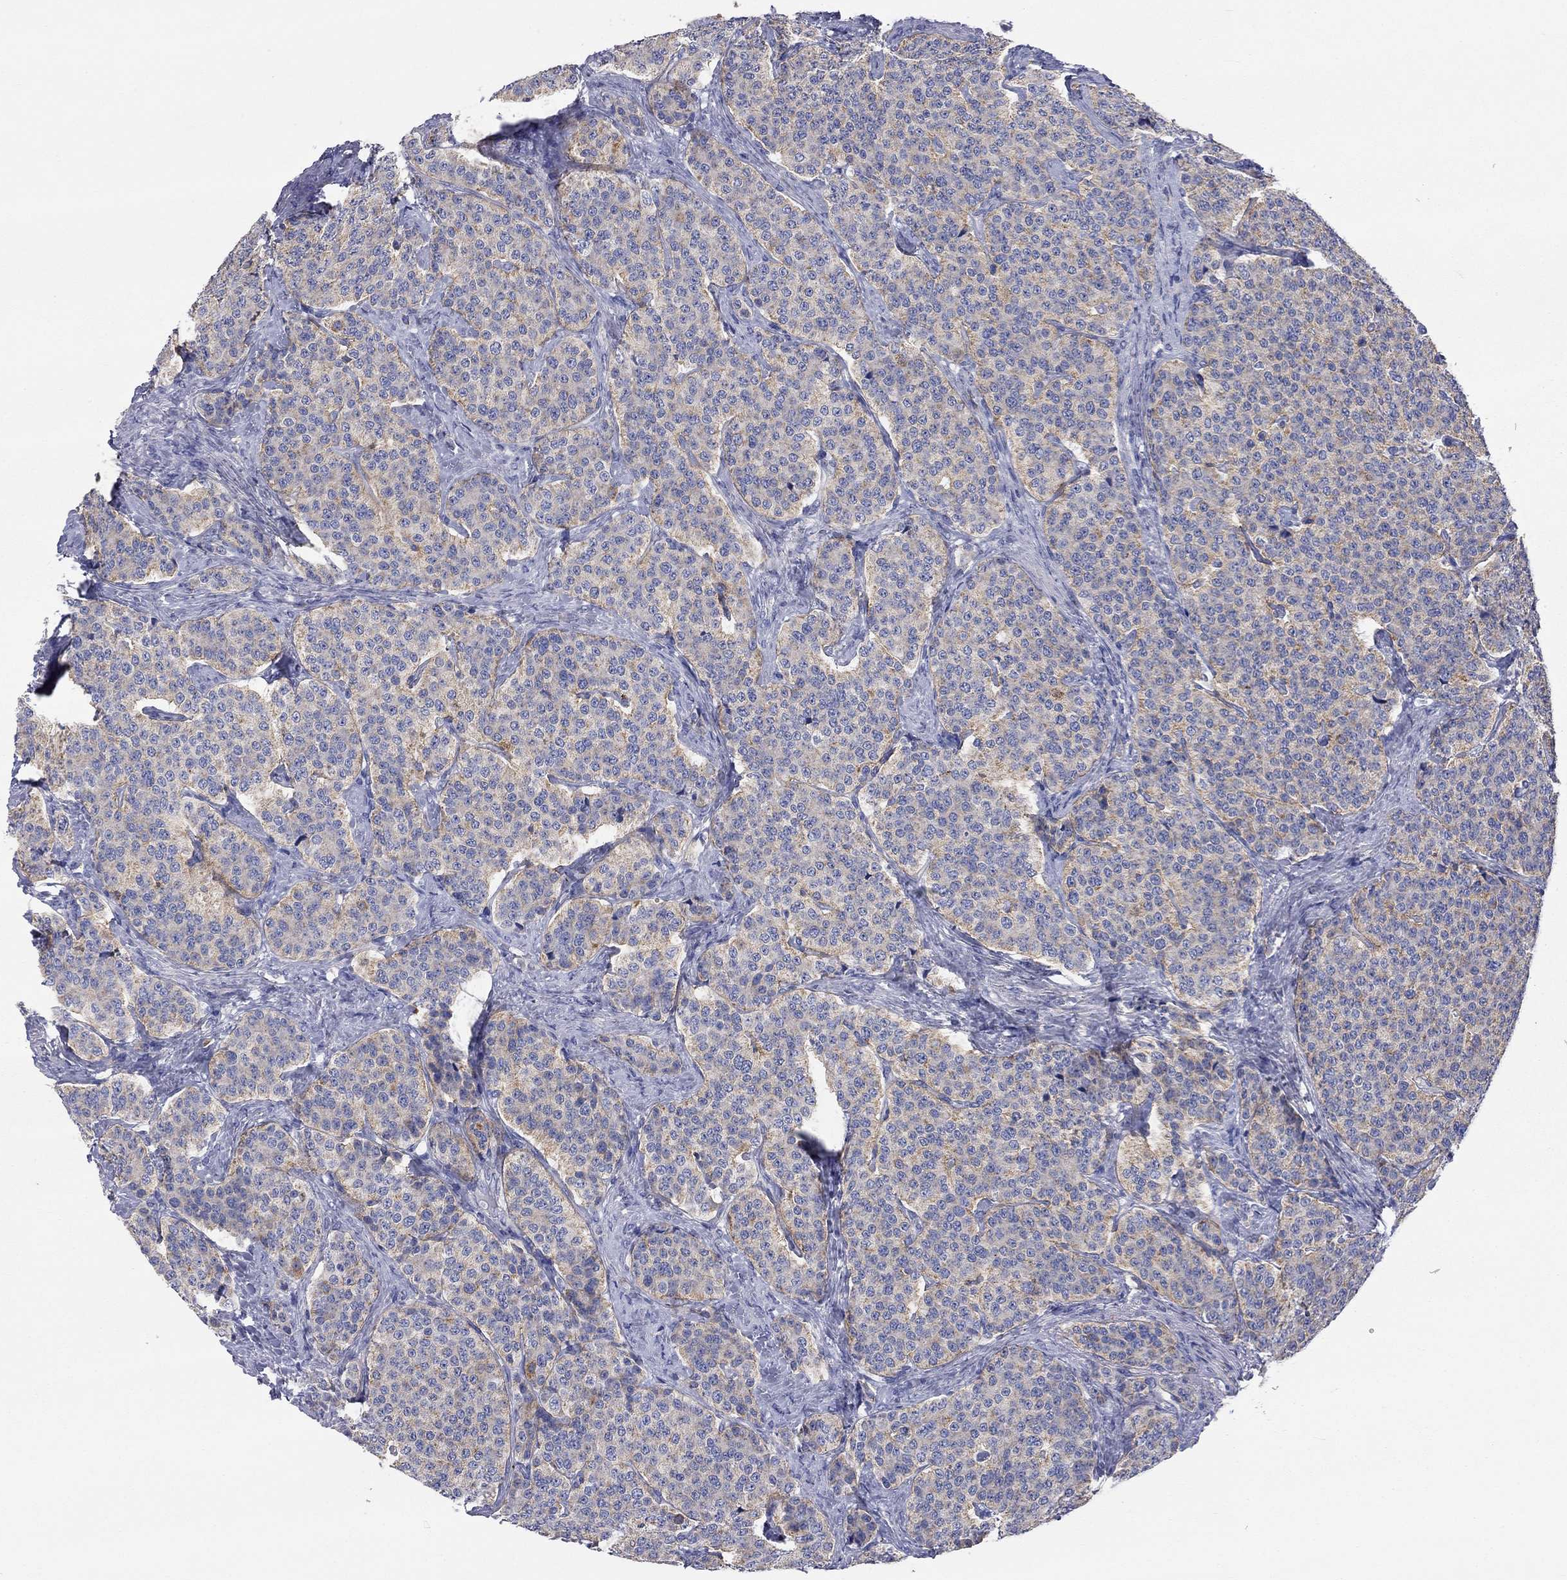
{"staining": {"intensity": "weak", "quantity": ">75%", "location": "cytoplasmic/membranous"}, "tissue": "carcinoid", "cell_type": "Tumor cells", "image_type": "cancer", "snomed": [{"axis": "morphology", "description": "Carcinoid, malignant, NOS"}, {"axis": "topography", "description": "Small intestine"}], "caption": "Immunohistochemical staining of carcinoid exhibits low levels of weak cytoplasmic/membranous staining in about >75% of tumor cells. (Stains: DAB in brown, nuclei in blue, Microscopy: brightfield microscopy at high magnification).", "gene": "RCAN1", "patient": {"sex": "female", "age": 58}}